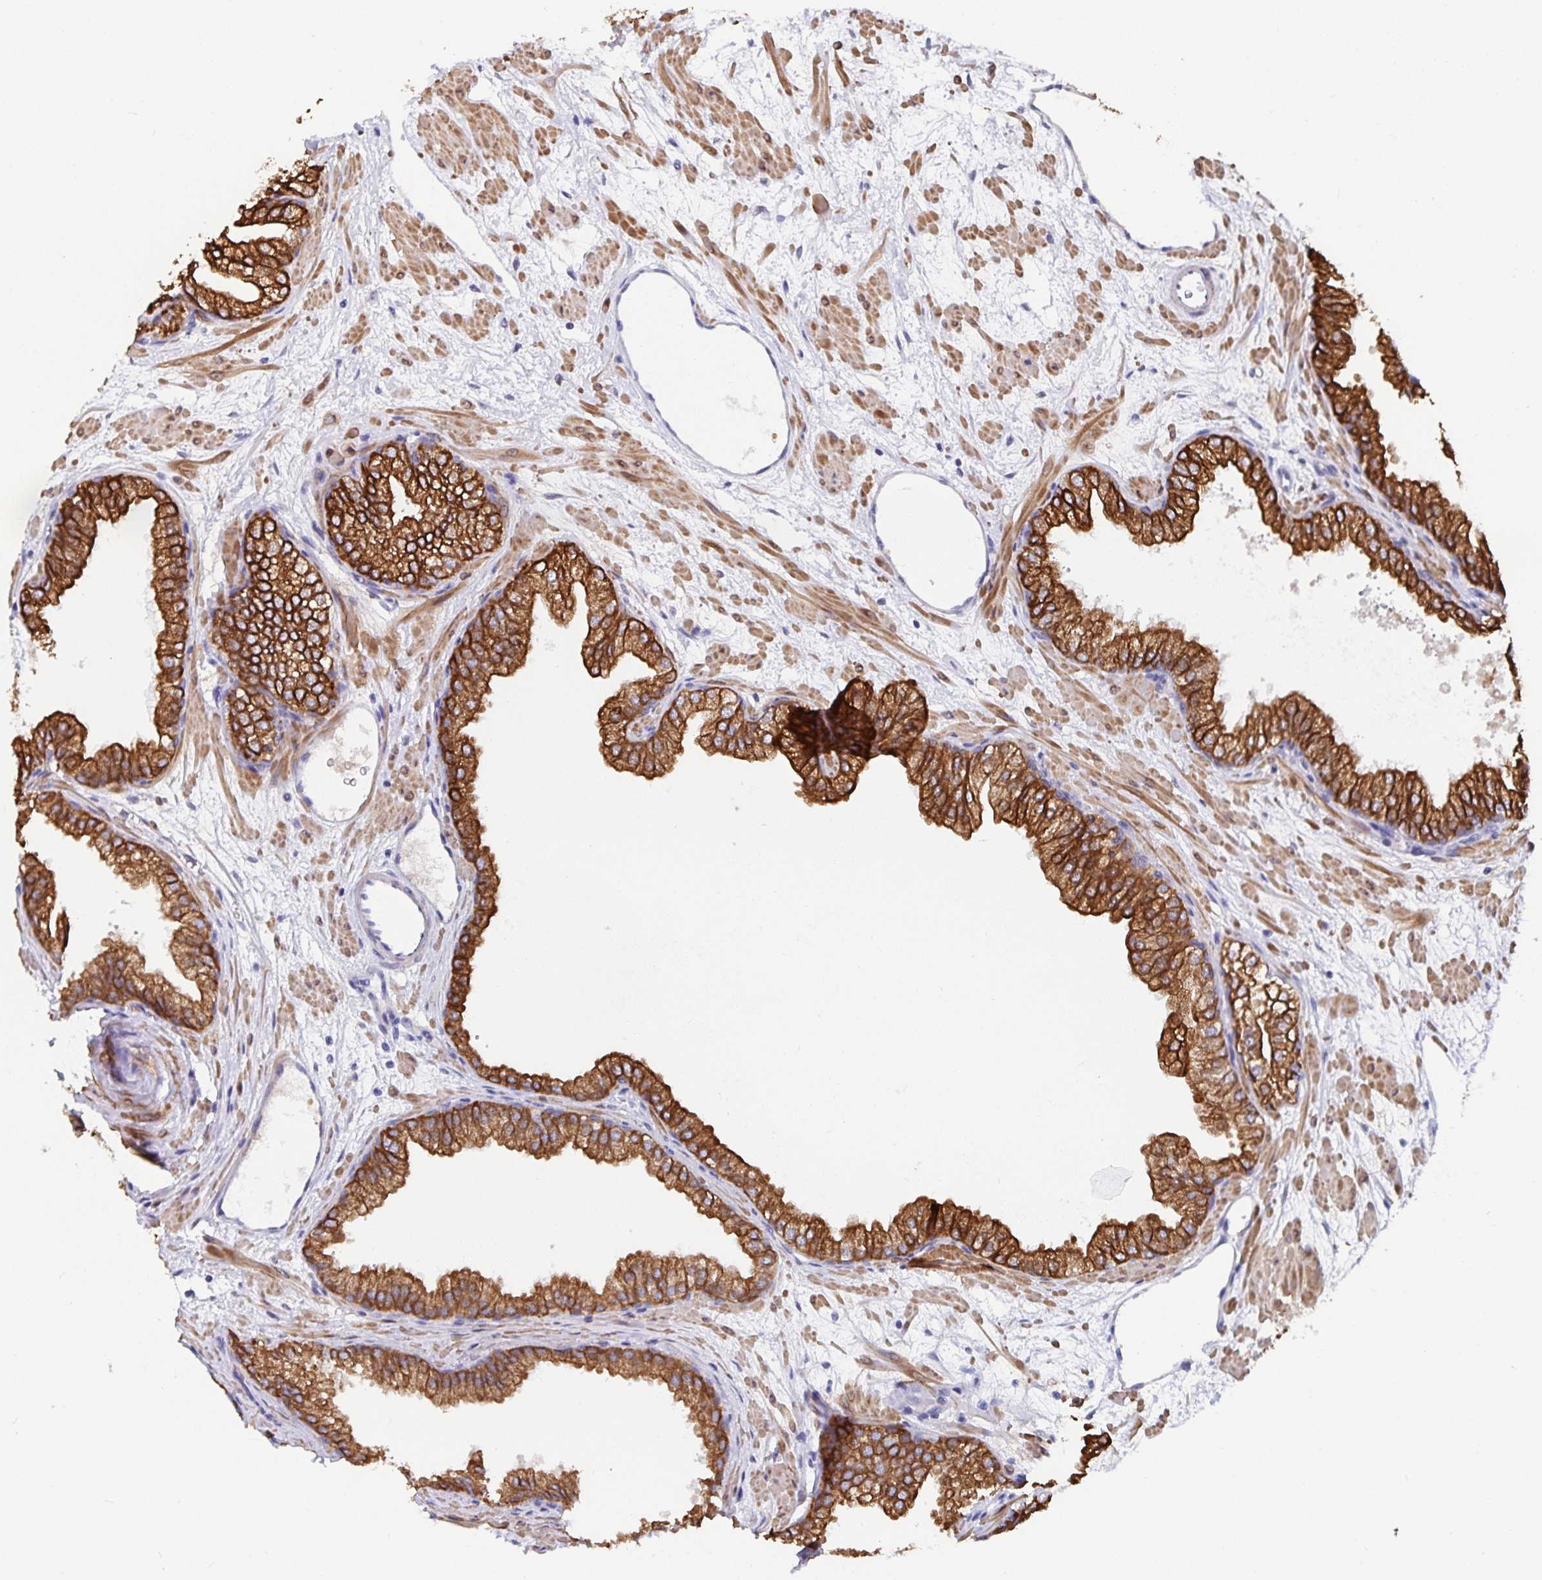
{"staining": {"intensity": "strong", "quantity": ">75%", "location": "cytoplasmic/membranous"}, "tissue": "prostate", "cell_type": "Glandular cells", "image_type": "normal", "snomed": [{"axis": "morphology", "description": "Normal tissue, NOS"}, {"axis": "topography", "description": "Prostate"}], "caption": "This image shows IHC staining of normal prostate, with high strong cytoplasmic/membranous staining in about >75% of glandular cells.", "gene": "ZIK1", "patient": {"sex": "male", "age": 37}}